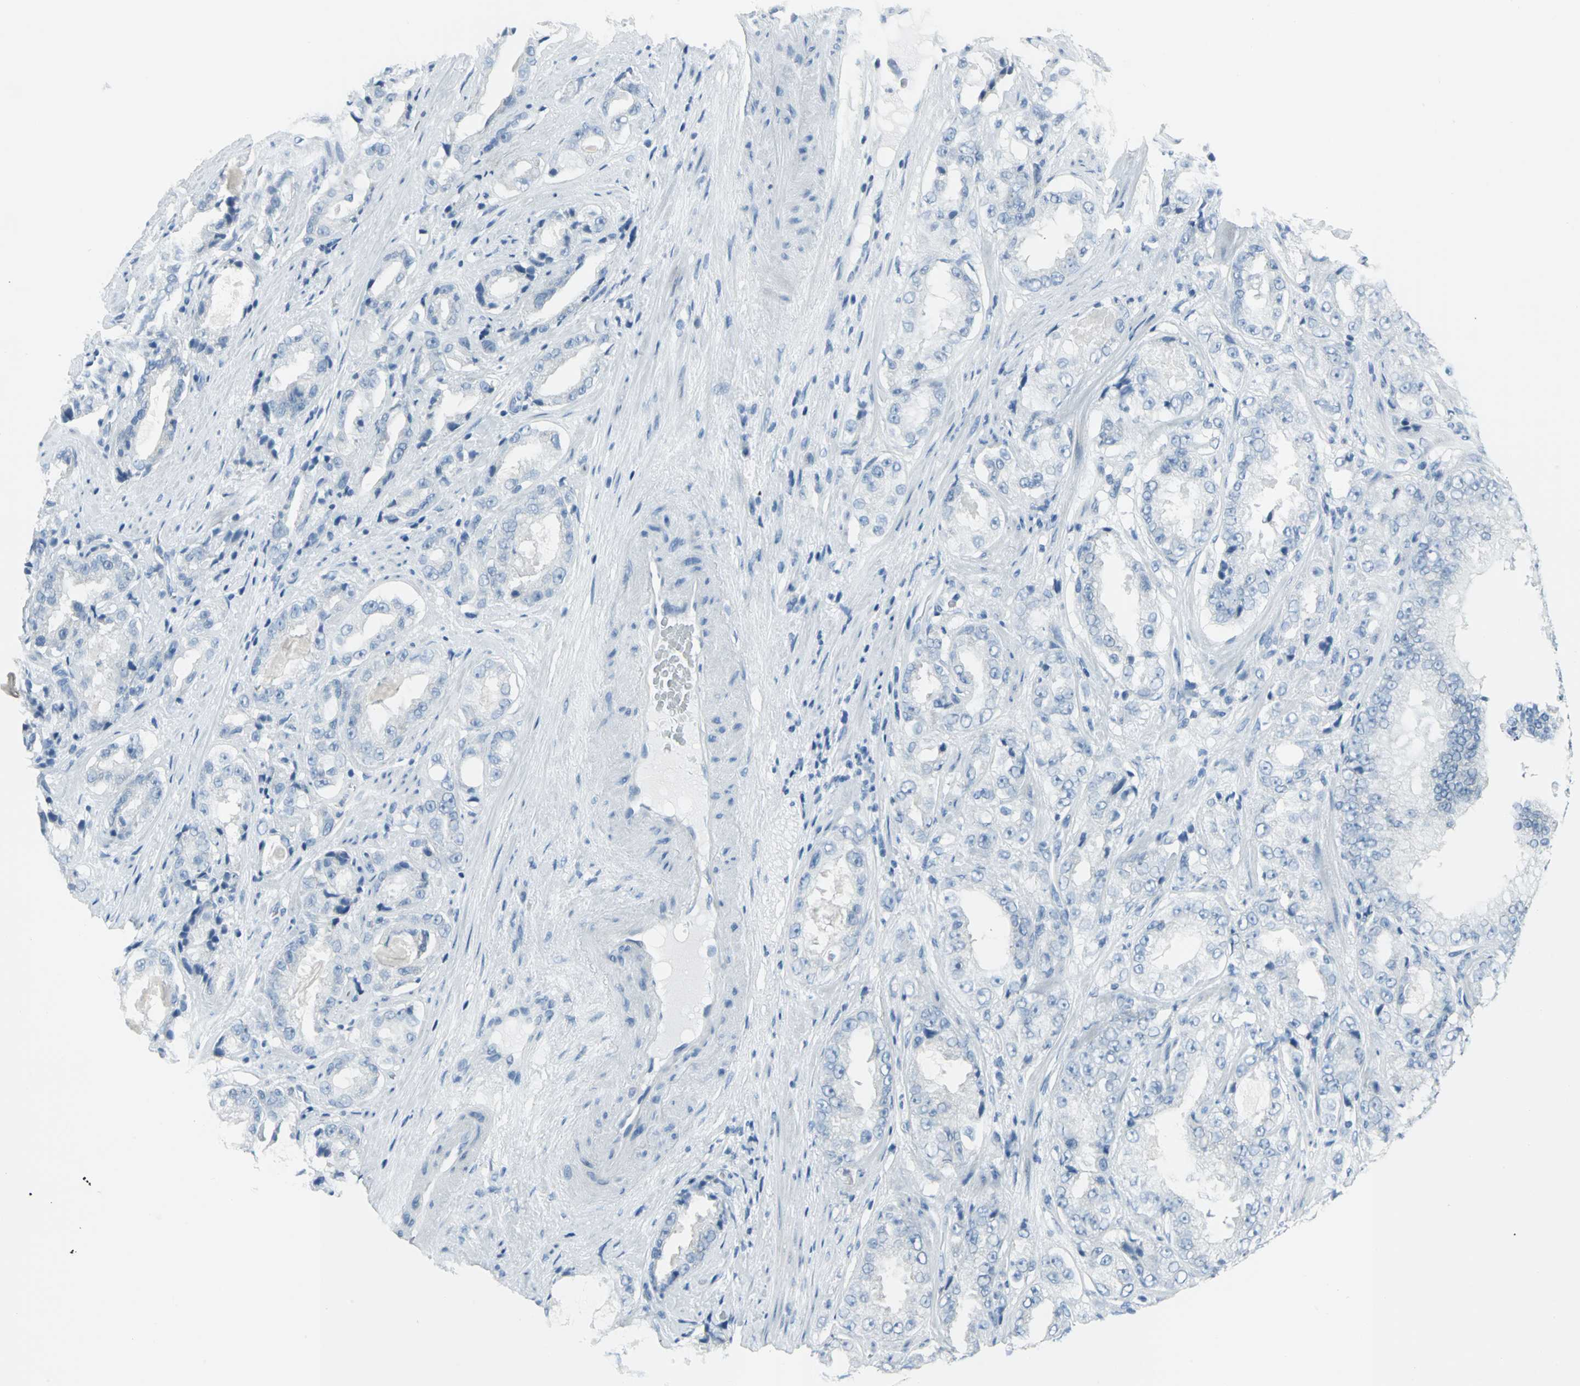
{"staining": {"intensity": "negative", "quantity": "none", "location": "none"}, "tissue": "prostate cancer", "cell_type": "Tumor cells", "image_type": "cancer", "snomed": [{"axis": "morphology", "description": "Adenocarcinoma, High grade"}, {"axis": "topography", "description": "Prostate"}], "caption": "A high-resolution photomicrograph shows immunohistochemistry staining of prostate cancer (adenocarcinoma (high-grade)), which displays no significant expression in tumor cells.", "gene": "DNAI2", "patient": {"sex": "male", "age": 73}}